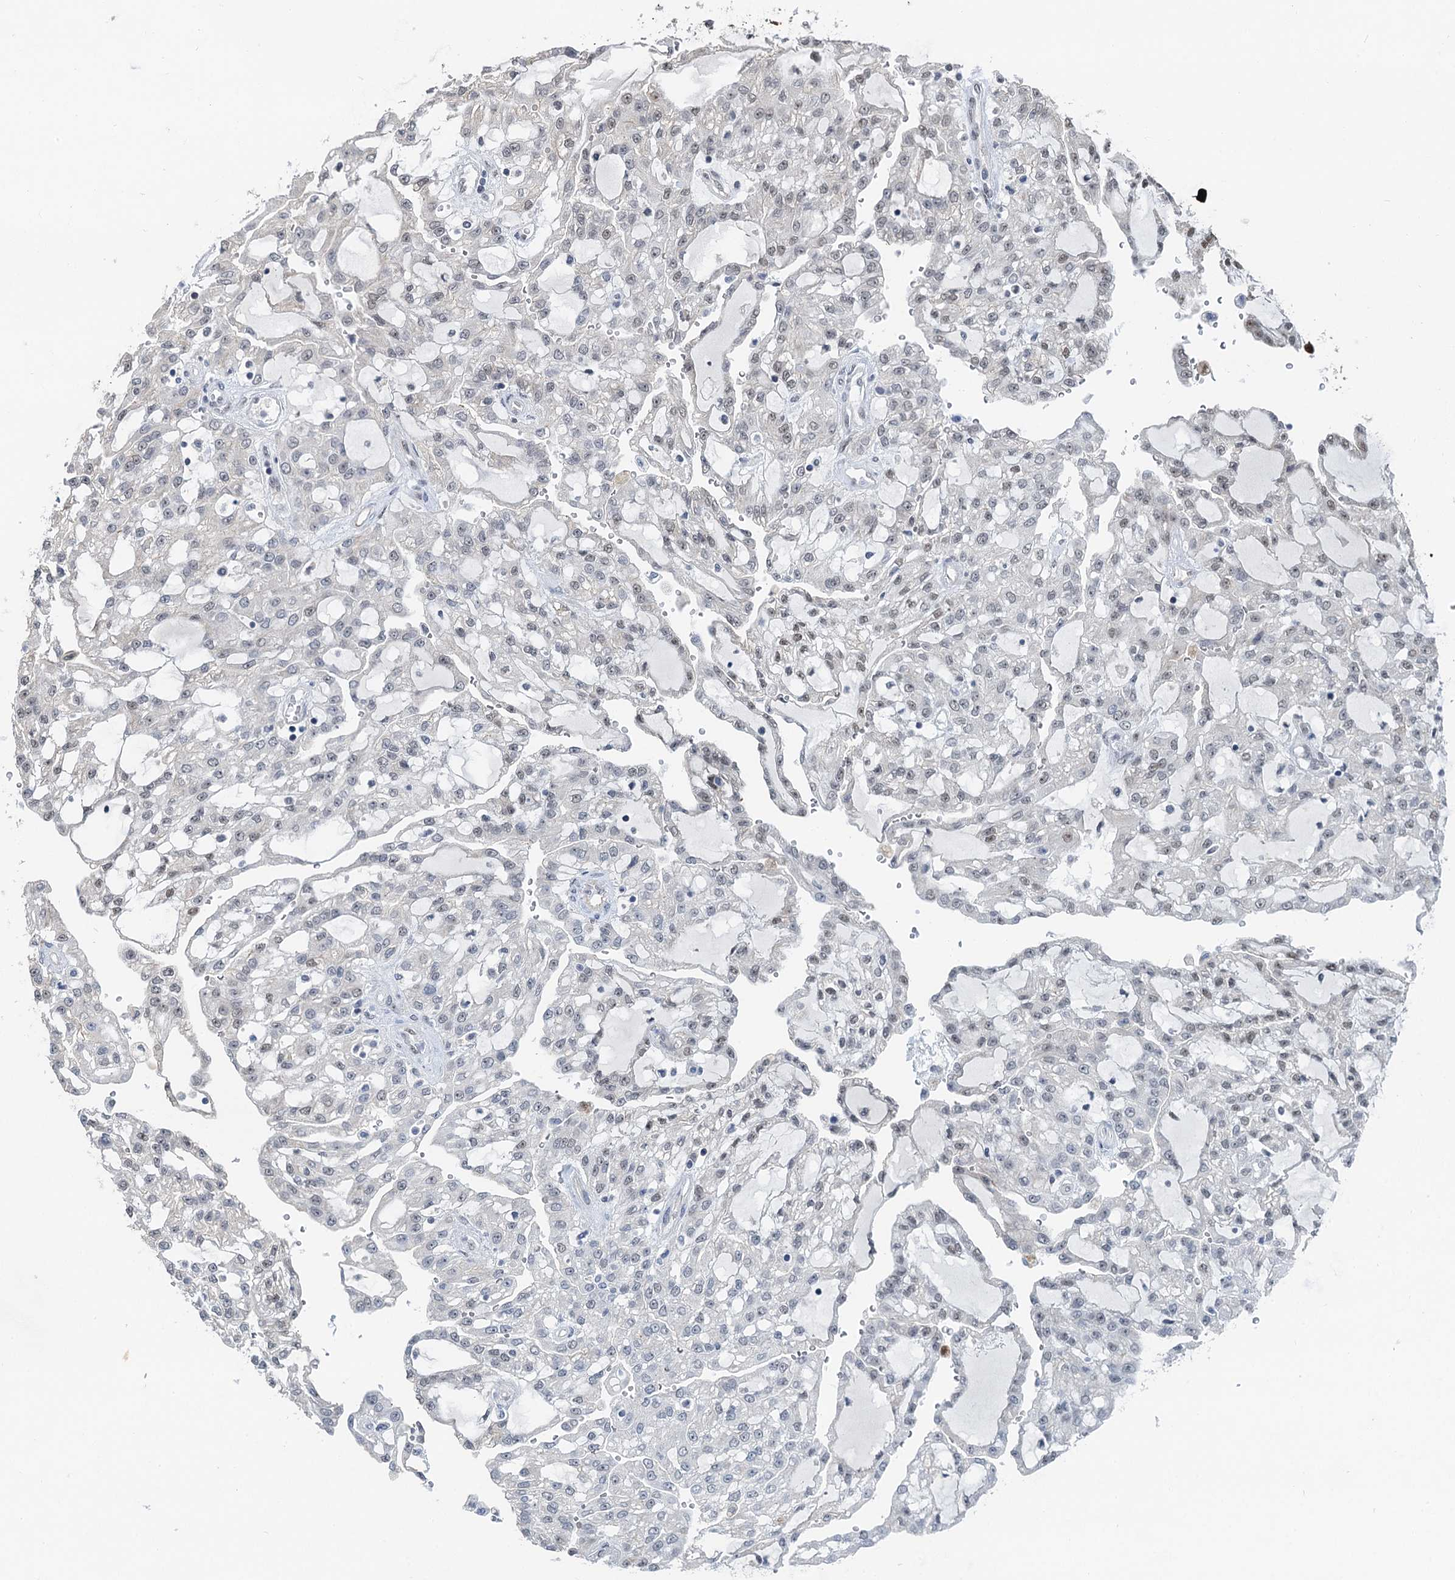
{"staining": {"intensity": "weak", "quantity": "<25%", "location": "nuclear"}, "tissue": "renal cancer", "cell_type": "Tumor cells", "image_type": "cancer", "snomed": [{"axis": "morphology", "description": "Adenocarcinoma, NOS"}, {"axis": "topography", "description": "Kidney"}], "caption": "DAB immunohistochemical staining of renal cancer (adenocarcinoma) exhibits no significant expression in tumor cells.", "gene": "CFDP1", "patient": {"sex": "male", "age": 63}}